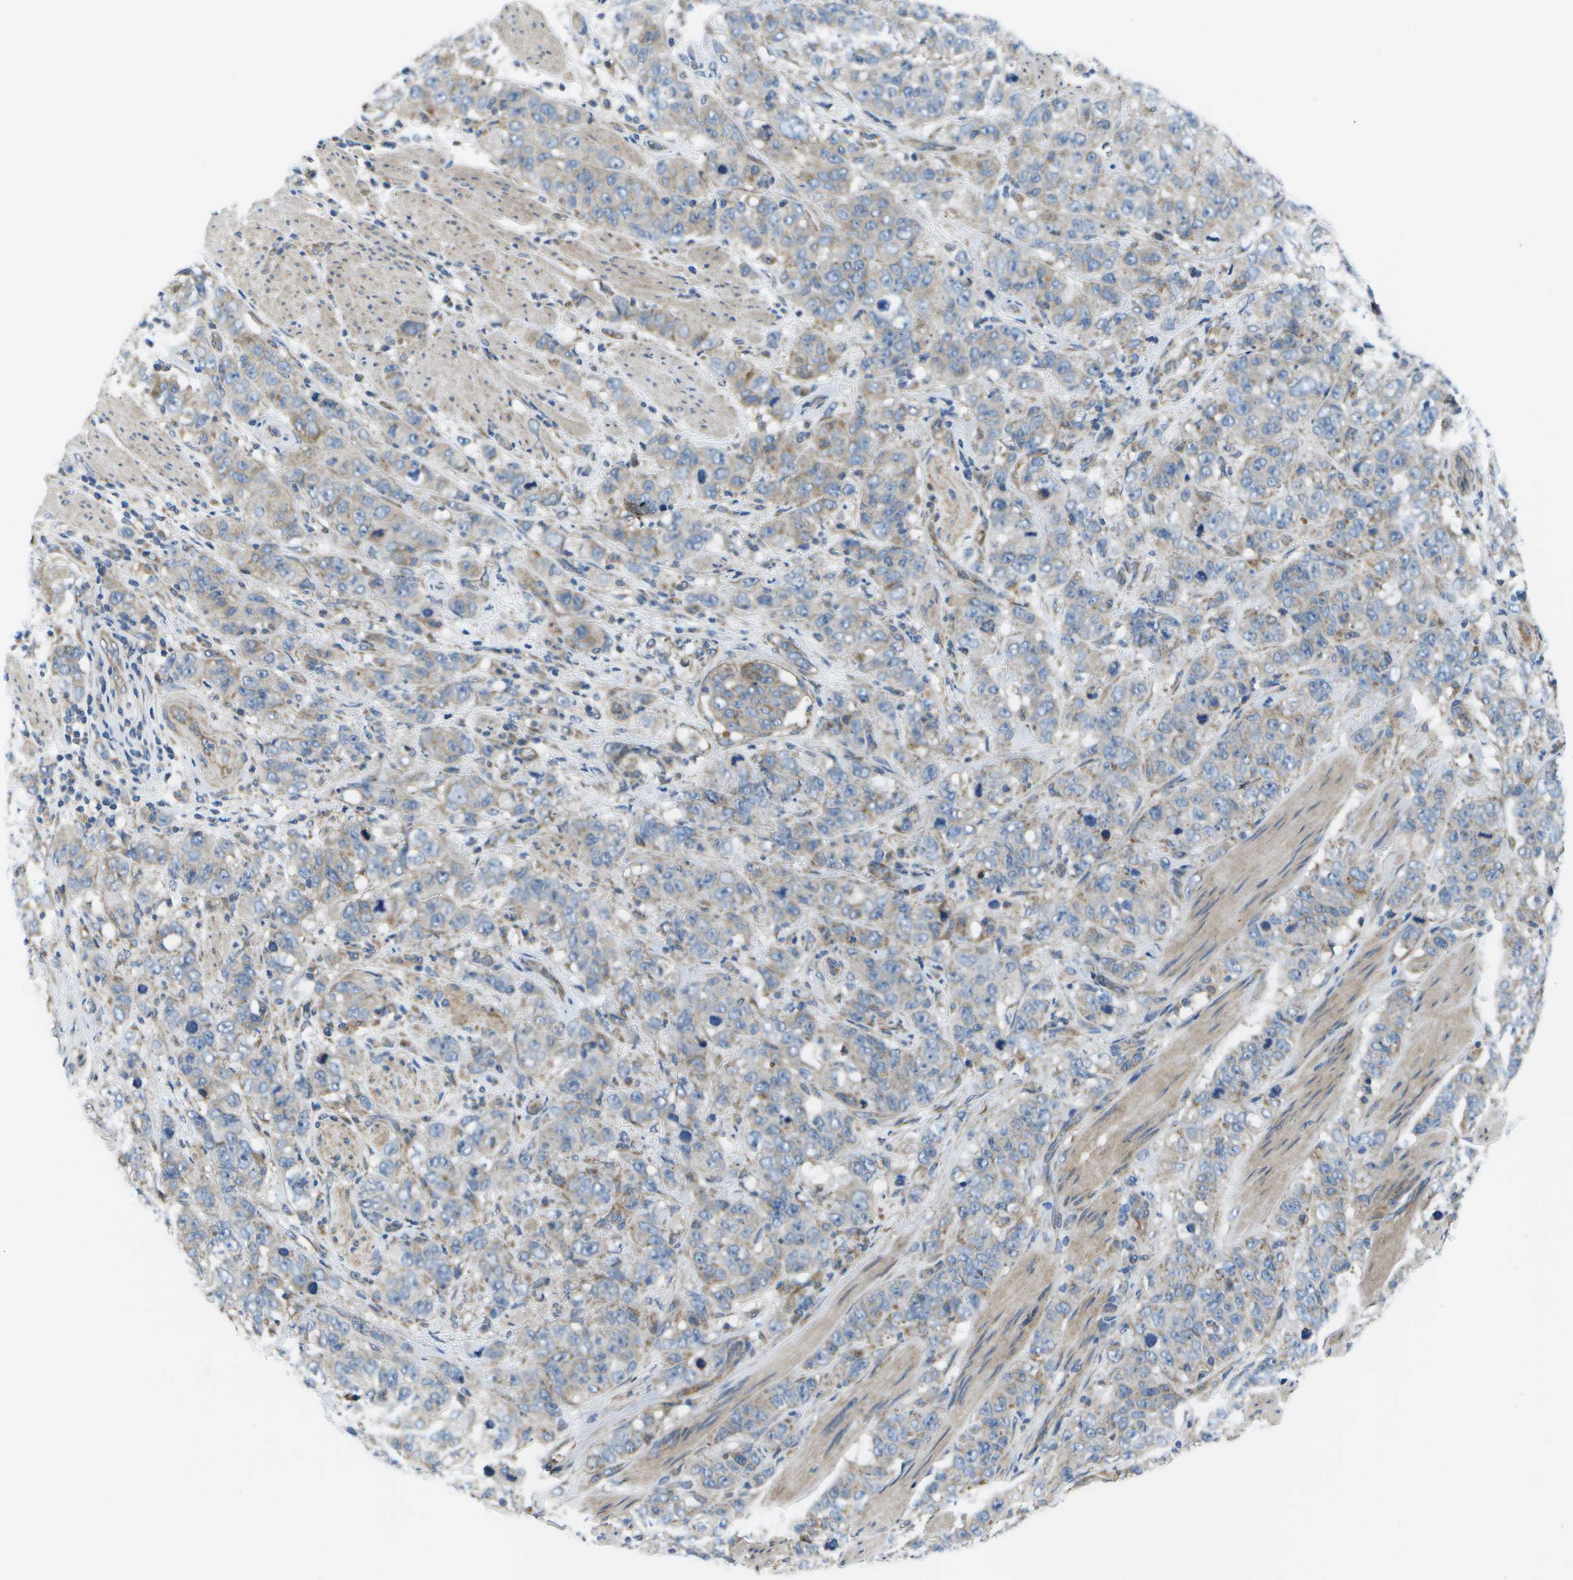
{"staining": {"intensity": "weak", "quantity": "<25%", "location": "cytoplasmic/membranous"}, "tissue": "stomach cancer", "cell_type": "Tumor cells", "image_type": "cancer", "snomed": [{"axis": "morphology", "description": "Adenocarcinoma, NOS"}, {"axis": "topography", "description": "Stomach"}], "caption": "DAB immunohistochemical staining of human stomach cancer (adenocarcinoma) demonstrates no significant staining in tumor cells.", "gene": "MVK", "patient": {"sex": "male", "age": 48}}